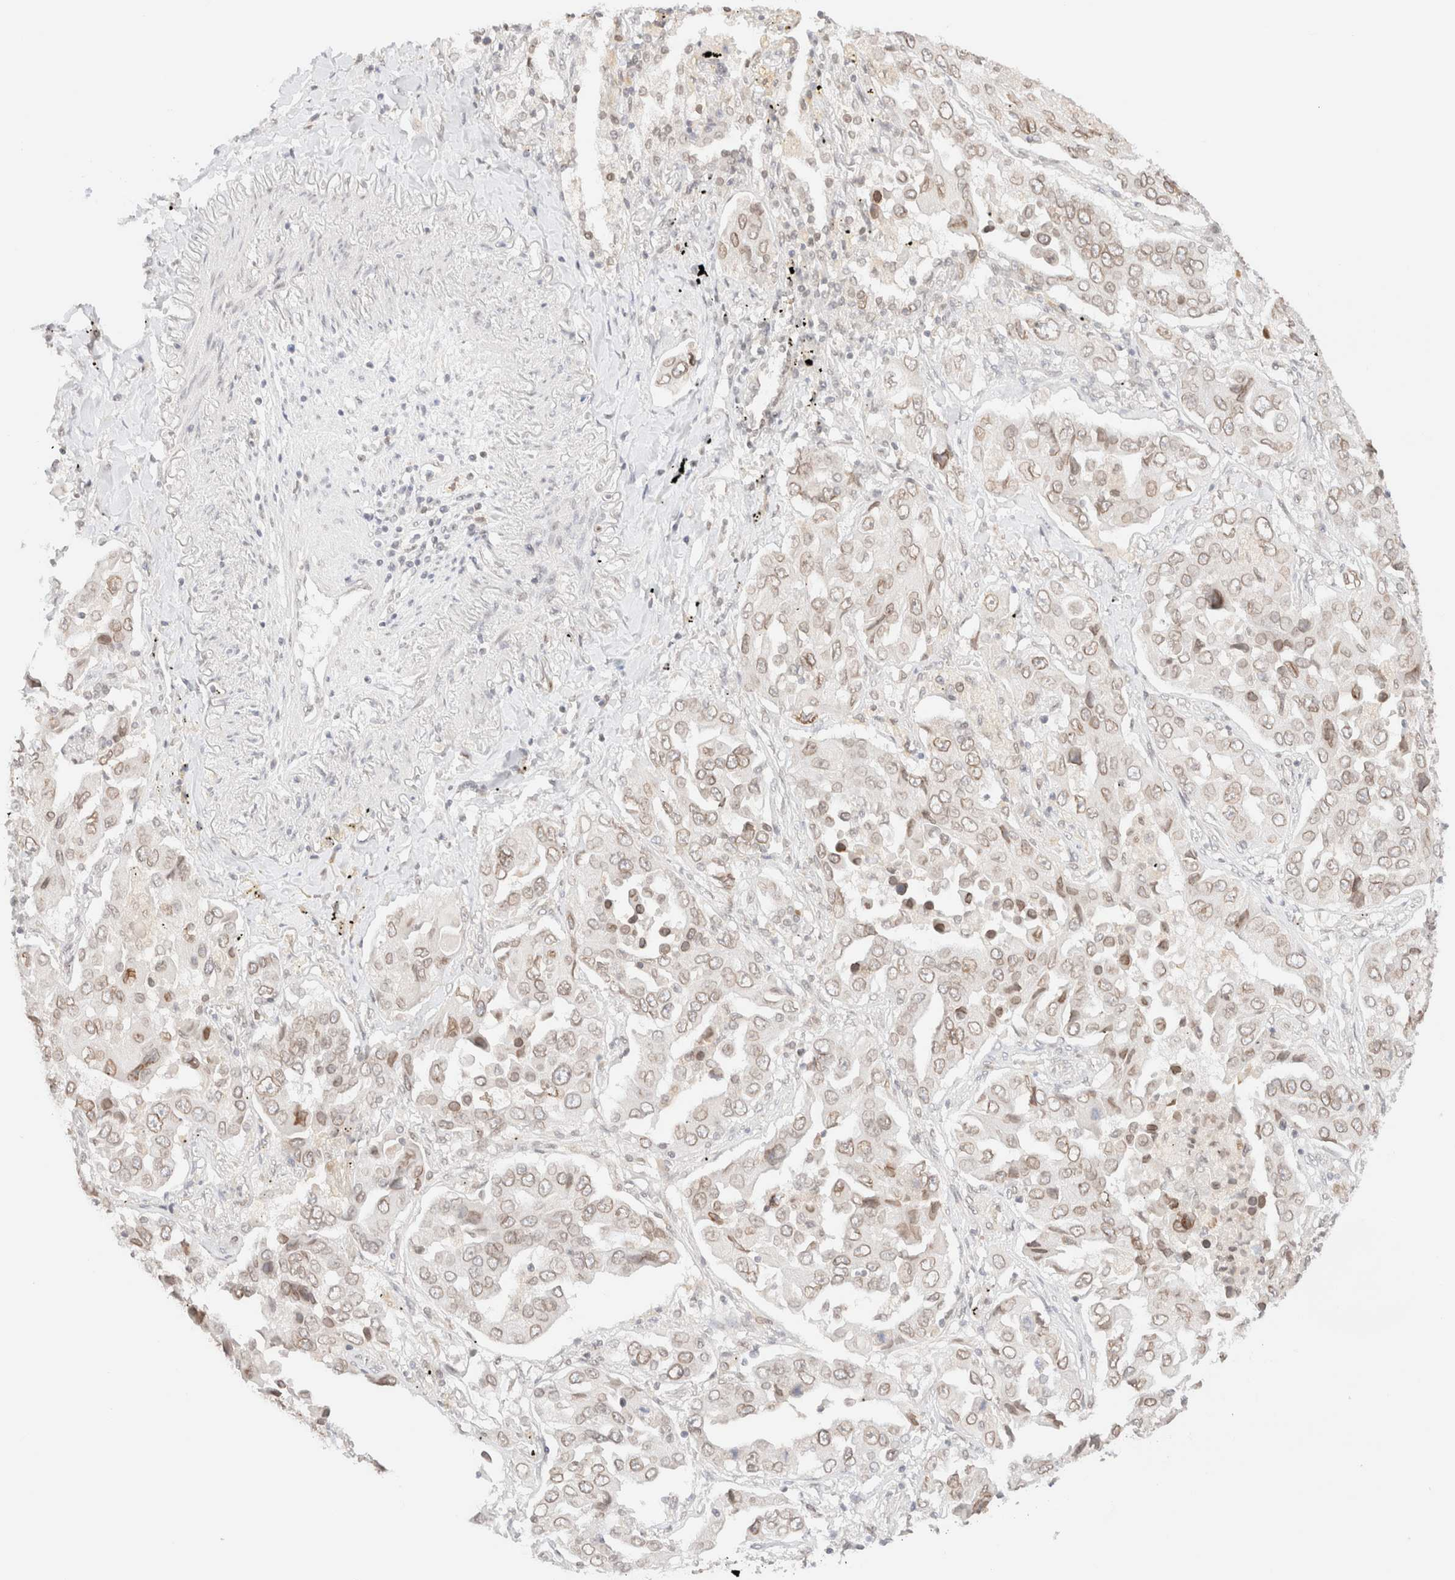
{"staining": {"intensity": "weak", "quantity": ">75%", "location": "cytoplasmic/membranous,nuclear"}, "tissue": "lung cancer", "cell_type": "Tumor cells", "image_type": "cancer", "snomed": [{"axis": "morphology", "description": "Adenocarcinoma, NOS"}, {"axis": "topography", "description": "Lung"}], "caption": "Protein expression analysis of human lung adenocarcinoma reveals weak cytoplasmic/membranous and nuclear expression in about >75% of tumor cells. (Brightfield microscopy of DAB IHC at high magnification).", "gene": "ZNF770", "patient": {"sex": "female", "age": 65}}